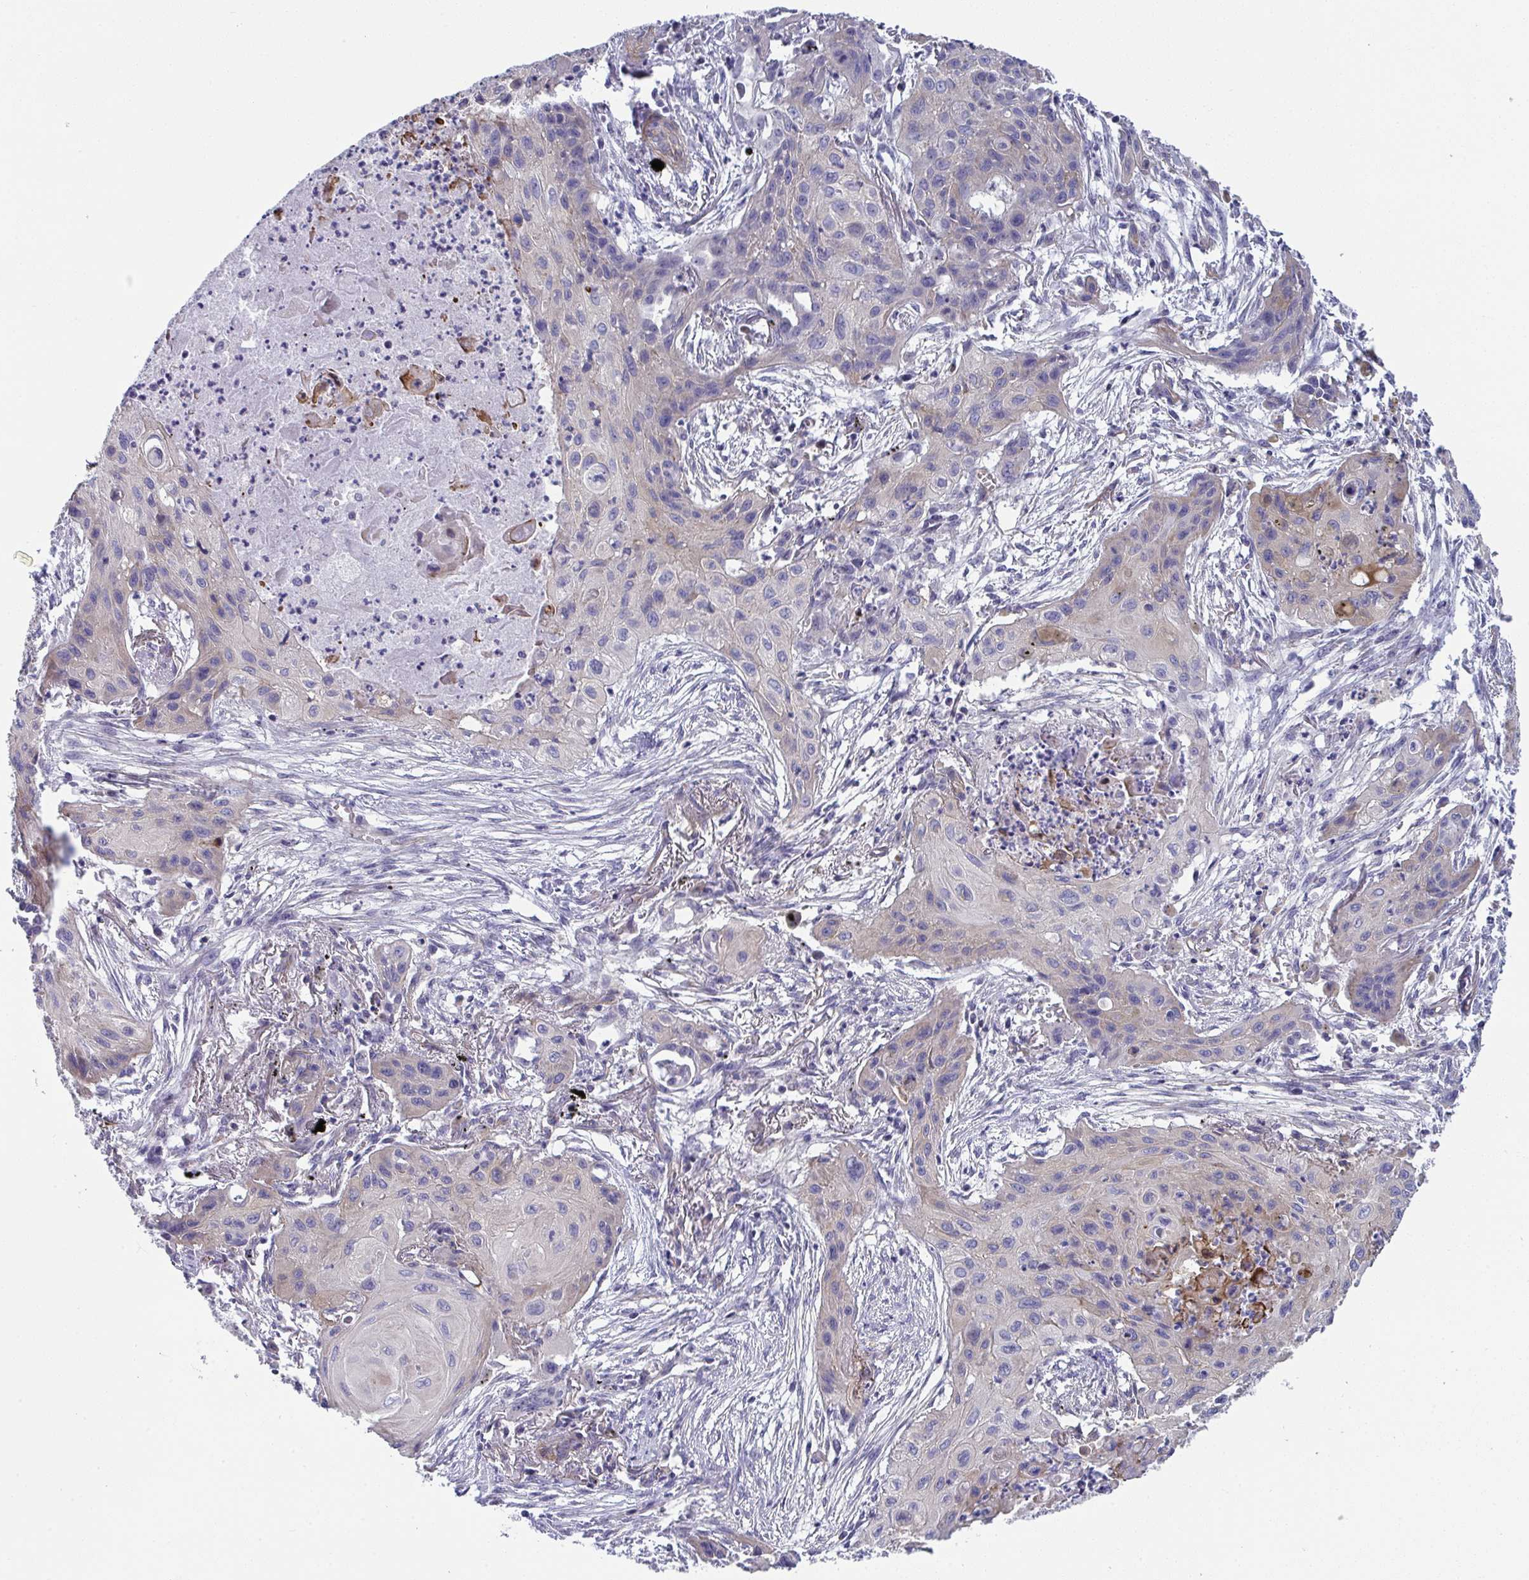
{"staining": {"intensity": "negative", "quantity": "none", "location": "none"}, "tissue": "lung cancer", "cell_type": "Tumor cells", "image_type": "cancer", "snomed": [{"axis": "morphology", "description": "Squamous cell carcinoma, NOS"}, {"axis": "topography", "description": "Lung"}], "caption": "IHC of lung squamous cell carcinoma shows no expression in tumor cells.", "gene": "MYL12A", "patient": {"sex": "male", "age": 71}}